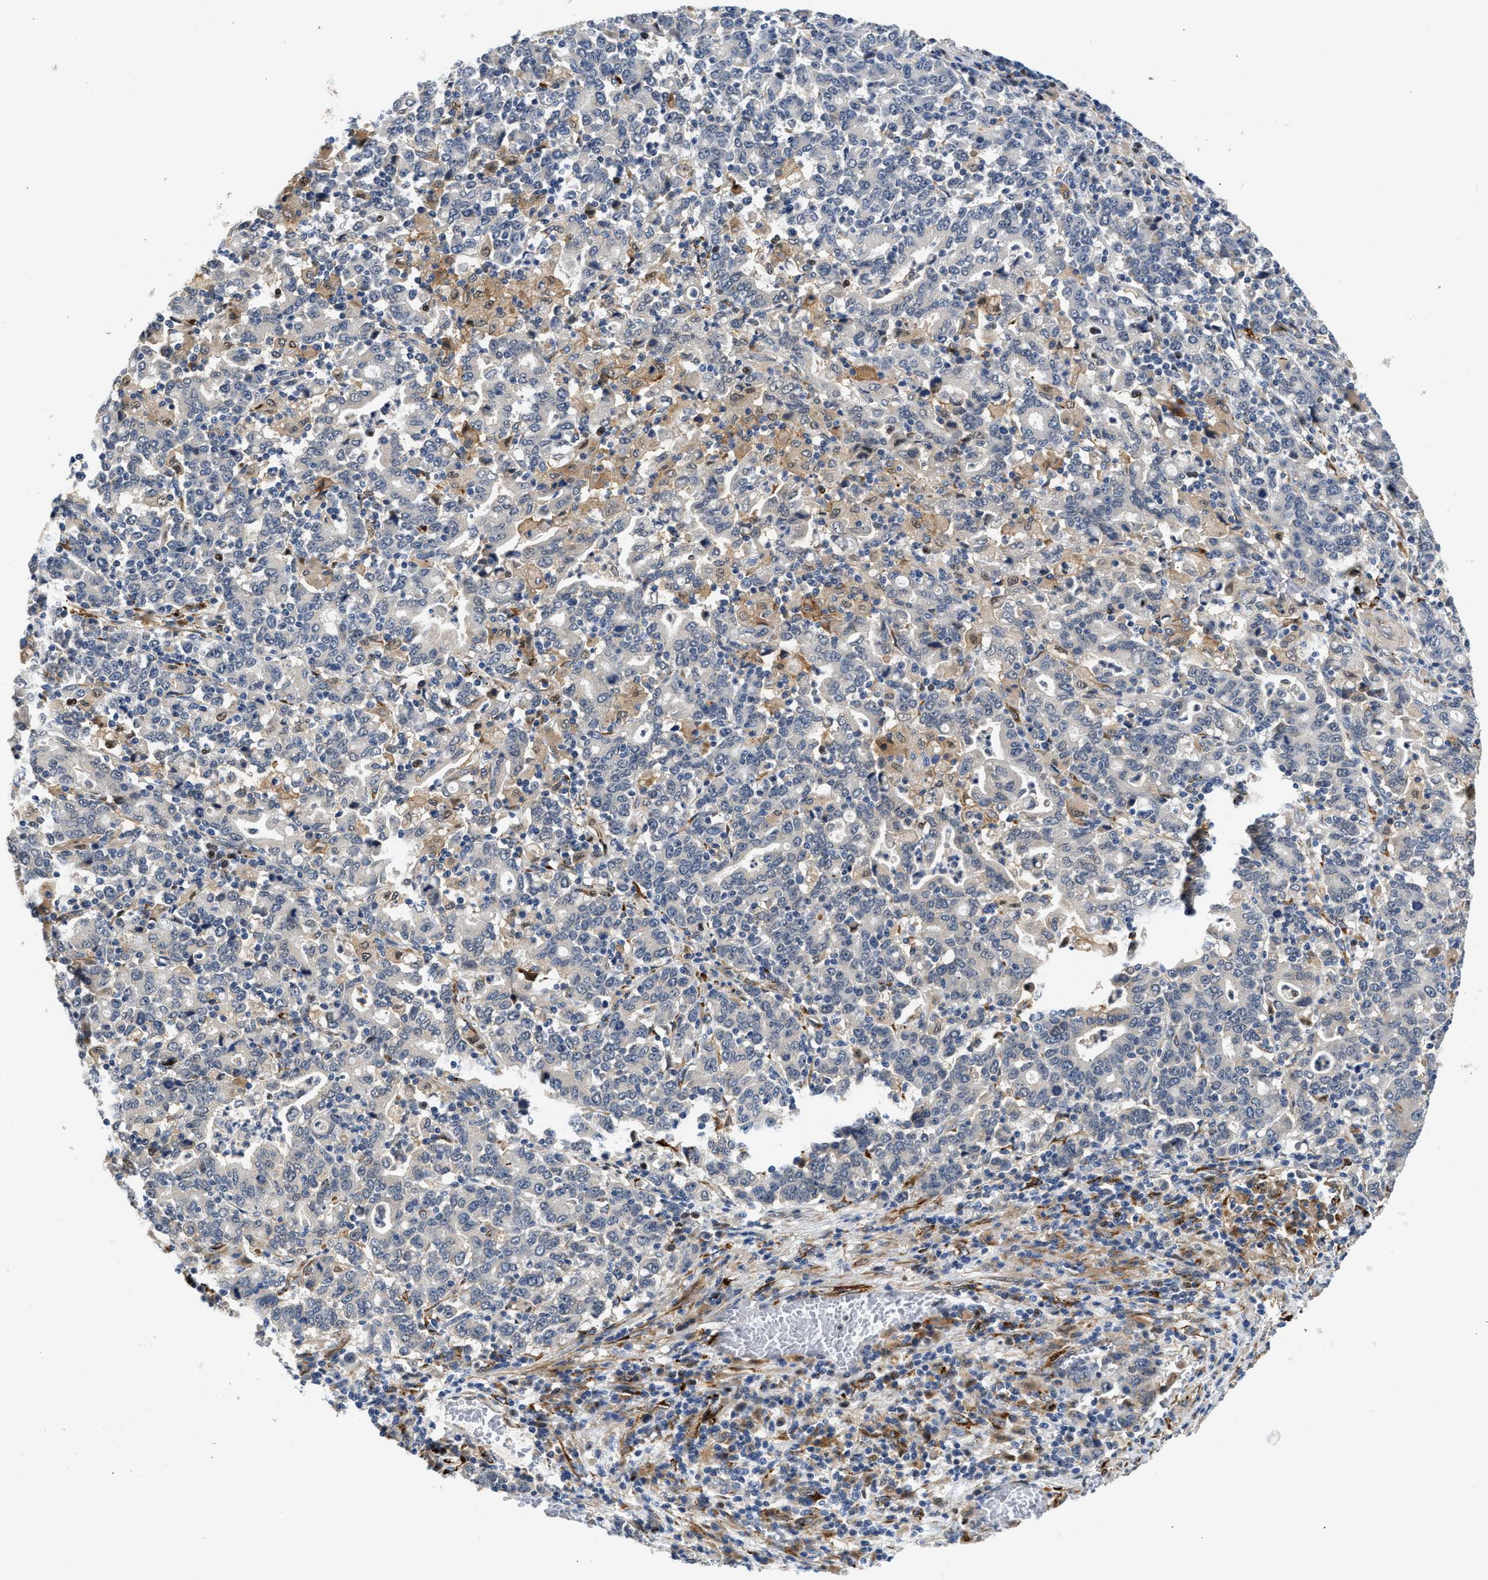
{"staining": {"intensity": "negative", "quantity": "none", "location": "none"}, "tissue": "stomach cancer", "cell_type": "Tumor cells", "image_type": "cancer", "snomed": [{"axis": "morphology", "description": "Adenocarcinoma, NOS"}, {"axis": "topography", "description": "Stomach, upper"}], "caption": "Histopathology image shows no significant protein staining in tumor cells of stomach cancer.", "gene": "PPM1L", "patient": {"sex": "male", "age": 69}}